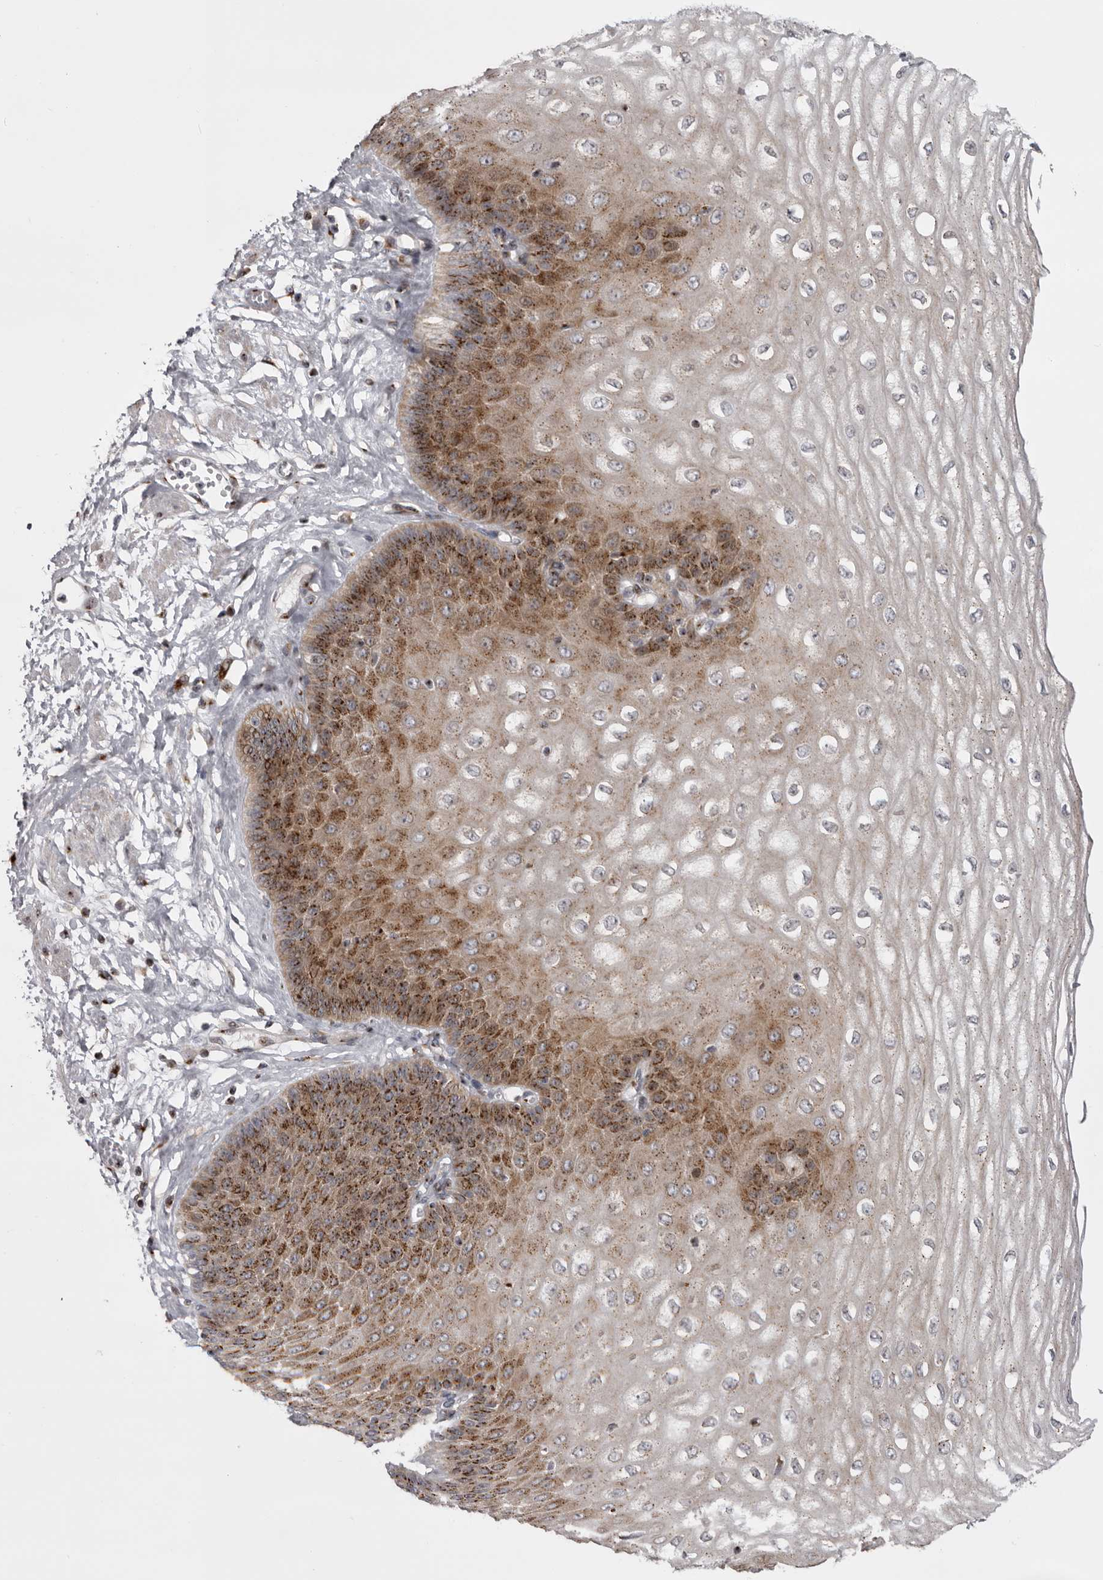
{"staining": {"intensity": "moderate", "quantity": ">75%", "location": "cytoplasmic/membranous"}, "tissue": "esophagus", "cell_type": "Squamous epithelial cells", "image_type": "normal", "snomed": [{"axis": "morphology", "description": "Normal tissue, NOS"}, {"axis": "topography", "description": "Esophagus"}], "caption": "An immunohistochemistry image of unremarkable tissue is shown. Protein staining in brown highlights moderate cytoplasmic/membranous positivity in esophagus within squamous epithelial cells. The staining is performed using DAB (3,3'-diaminobenzidine) brown chromogen to label protein expression. The nuclei are counter-stained blue using hematoxylin.", "gene": "WDR47", "patient": {"sex": "male", "age": 60}}